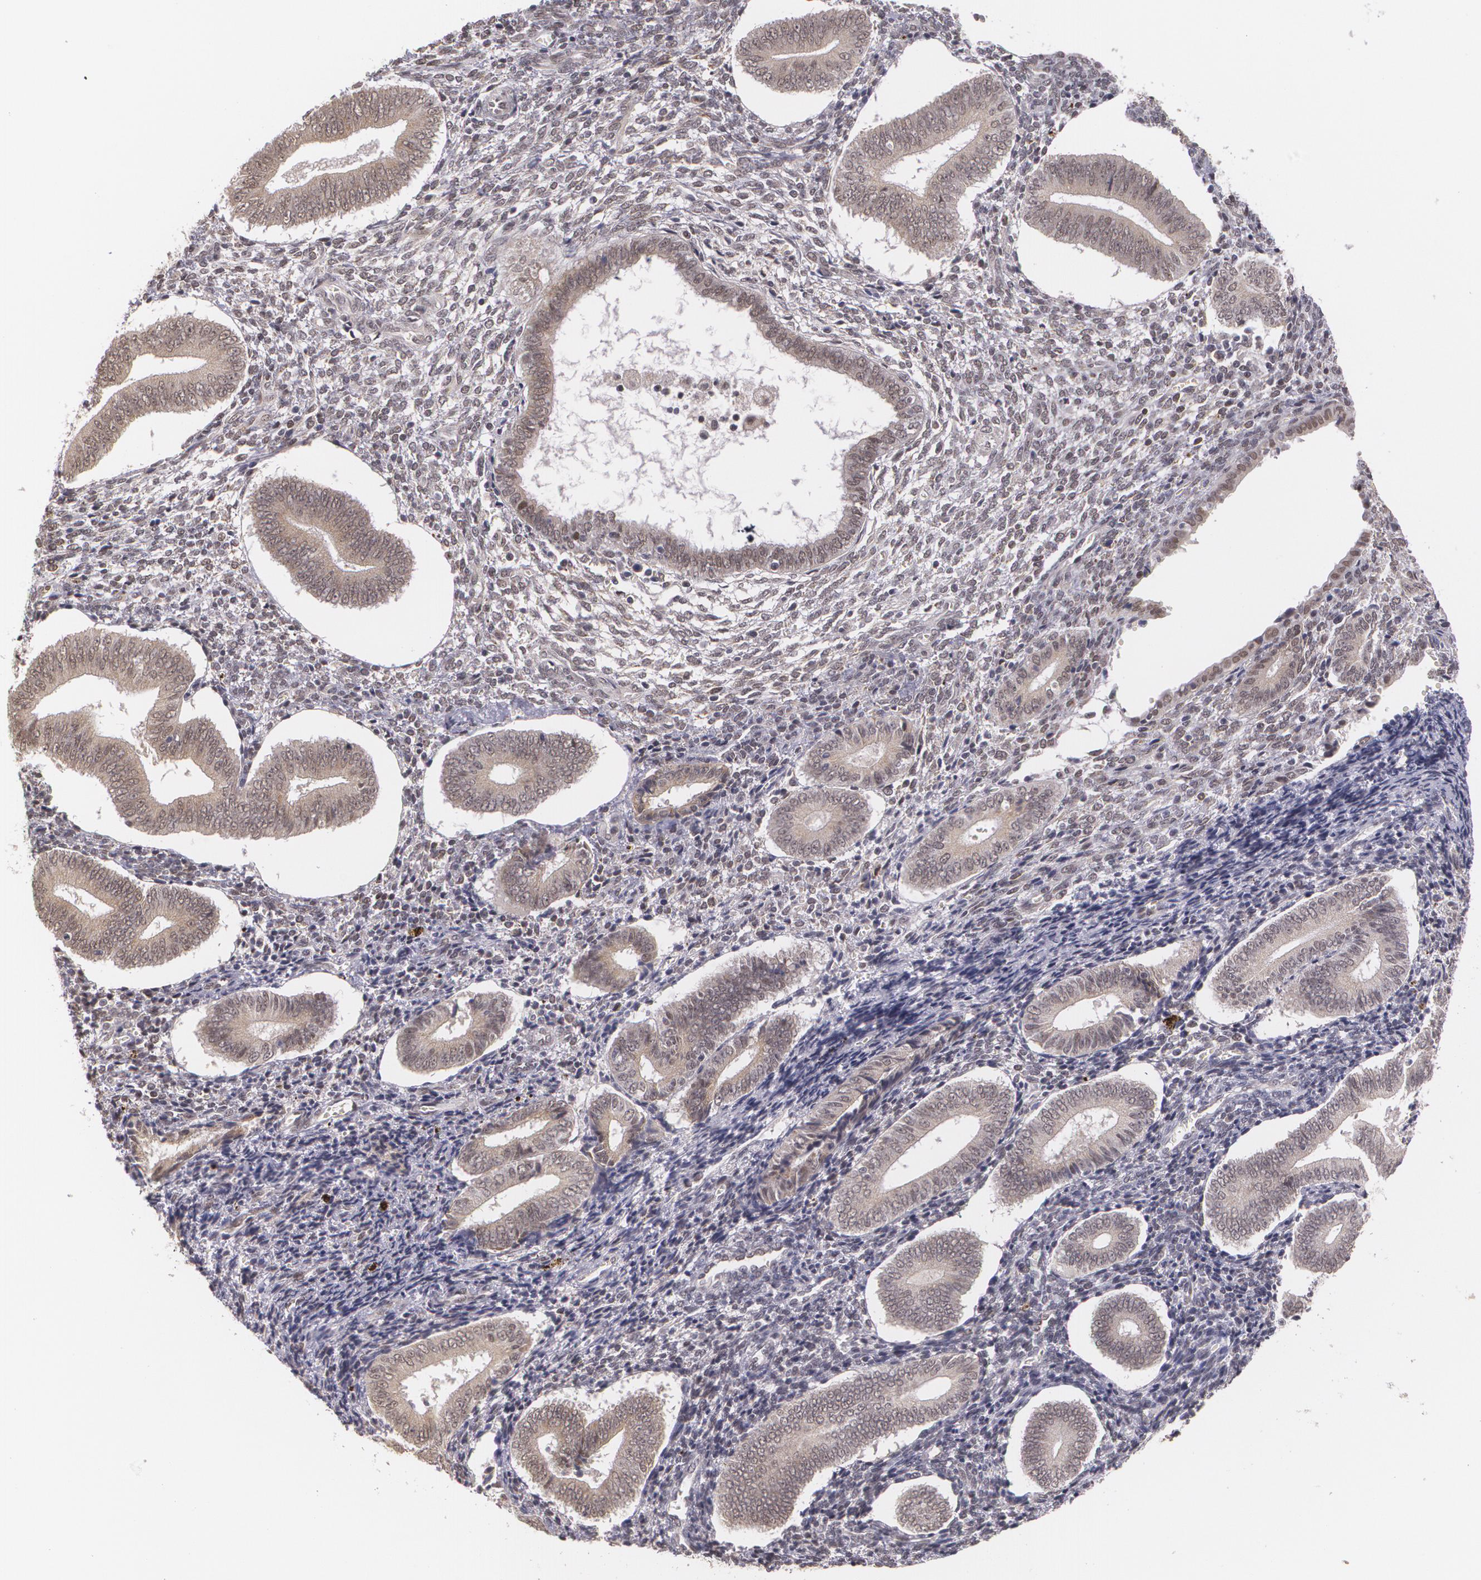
{"staining": {"intensity": "weak", "quantity": "25%-75%", "location": "nuclear"}, "tissue": "endometrium", "cell_type": "Cells in endometrial stroma", "image_type": "normal", "snomed": [{"axis": "morphology", "description": "Normal tissue, NOS"}, {"axis": "topography", "description": "Uterus"}, {"axis": "topography", "description": "Endometrium"}], "caption": "Protein staining of benign endometrium shows weak nuclear positivity in about 25%-75% of cells in endometrial stroma.", "gene": "ALX1", "patient": {"sex": "female", "age": 33}}